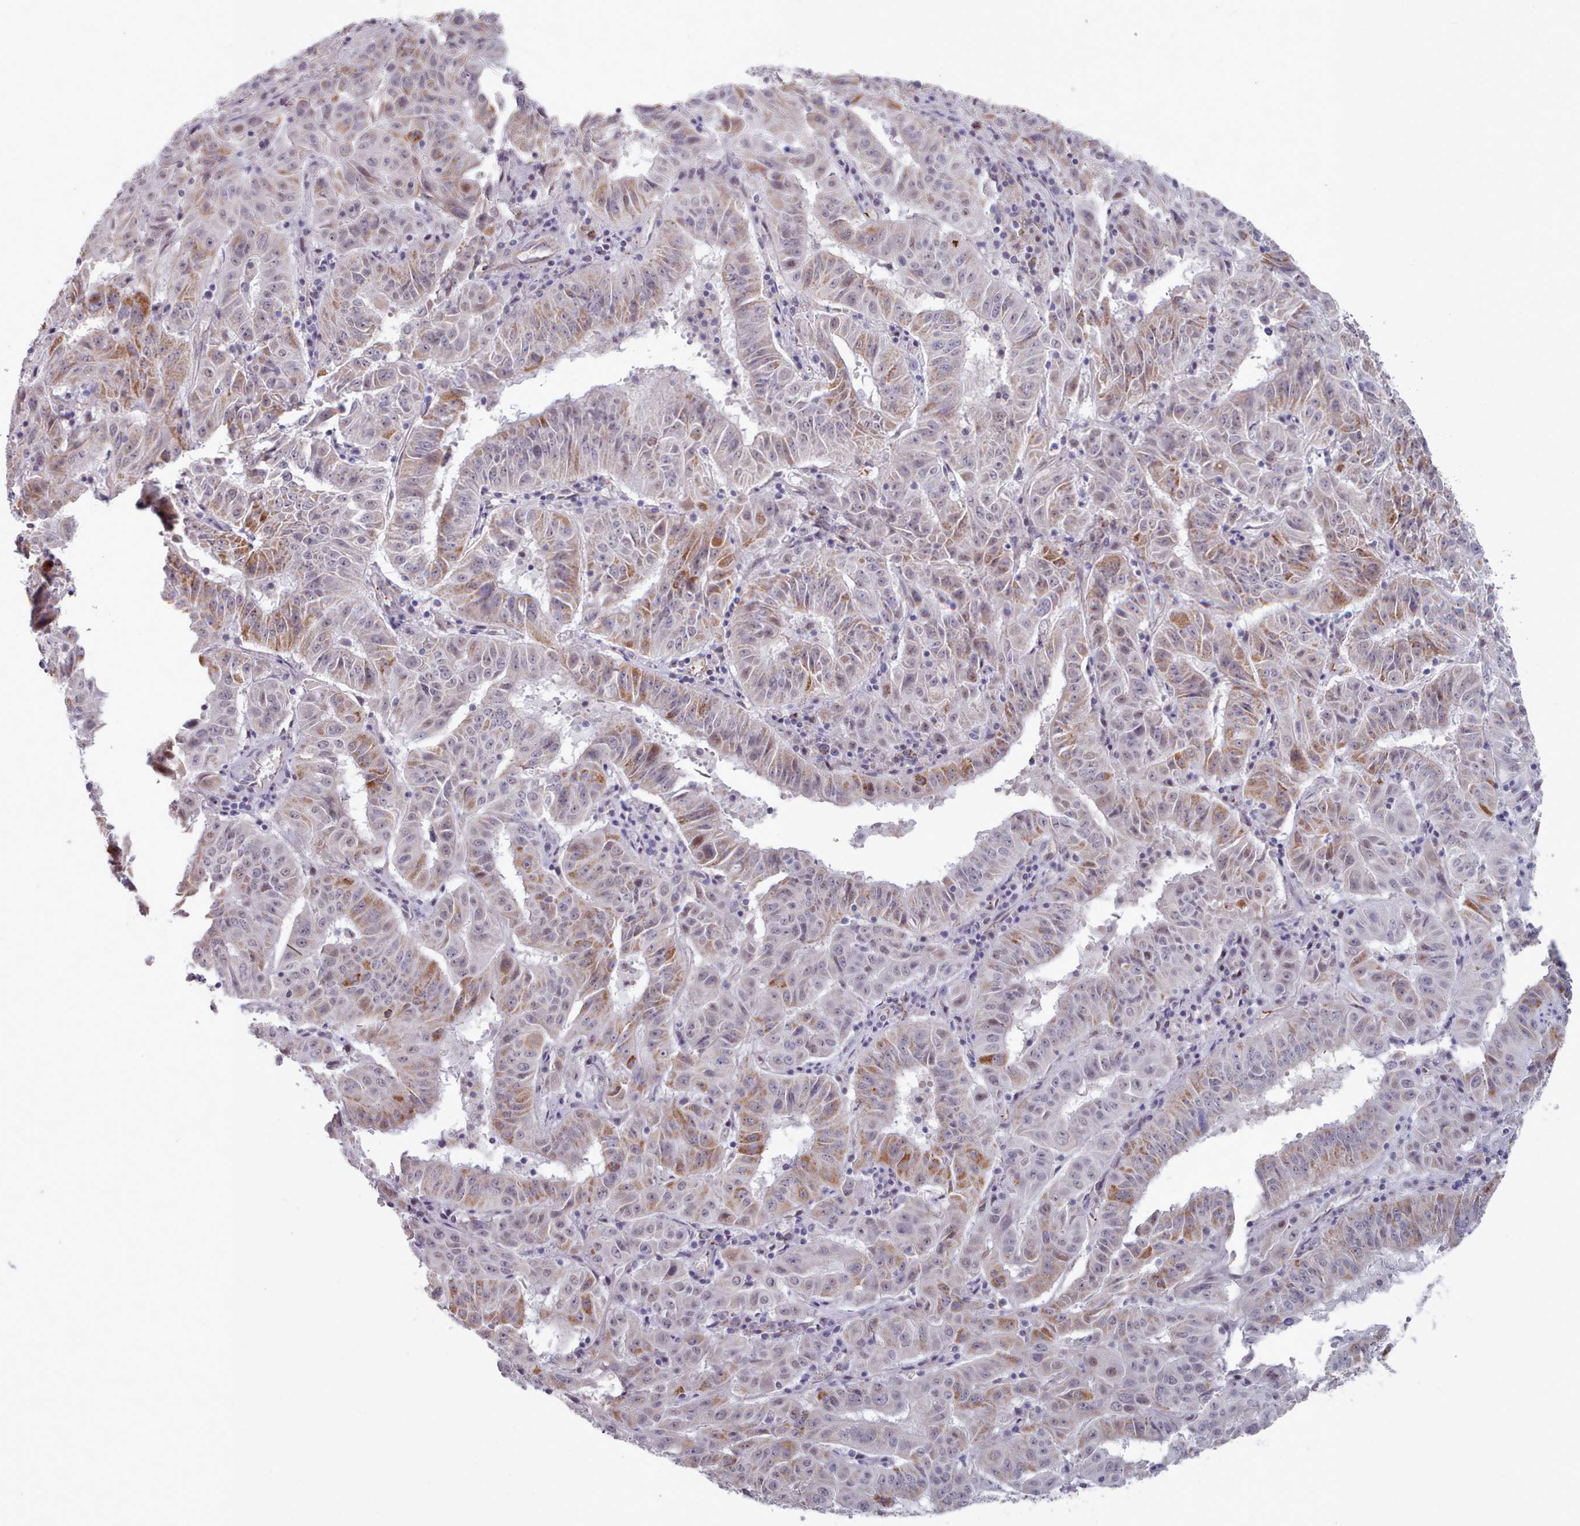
{"staining": {"intensity": "moderate", "quantity": "25%-75%", "location": "cytoplasmic/membranous"}, "tissue": "pancreatic cancer", "cell_type": "Tumor cells", "image_type": "cancer", "snomed": [{"axis": "morphology", "description": "Adenocarcinoma, NOS"}, {"axis": "topography", "description": "Pancreas"}], "caption": "Moderate cytoplasmic/membranous expression is present in about 25%-75% of tumor cells in pancreatic adenocarcinoma. The staining is performed using DAB (3,3'-diaminobenzidine) brown chromogen to label protein expression. The nuclei are counter-stained blue using hematoxylin.", "gene": "TRARG1", "patient": {"sex": "male", "age": 63}}